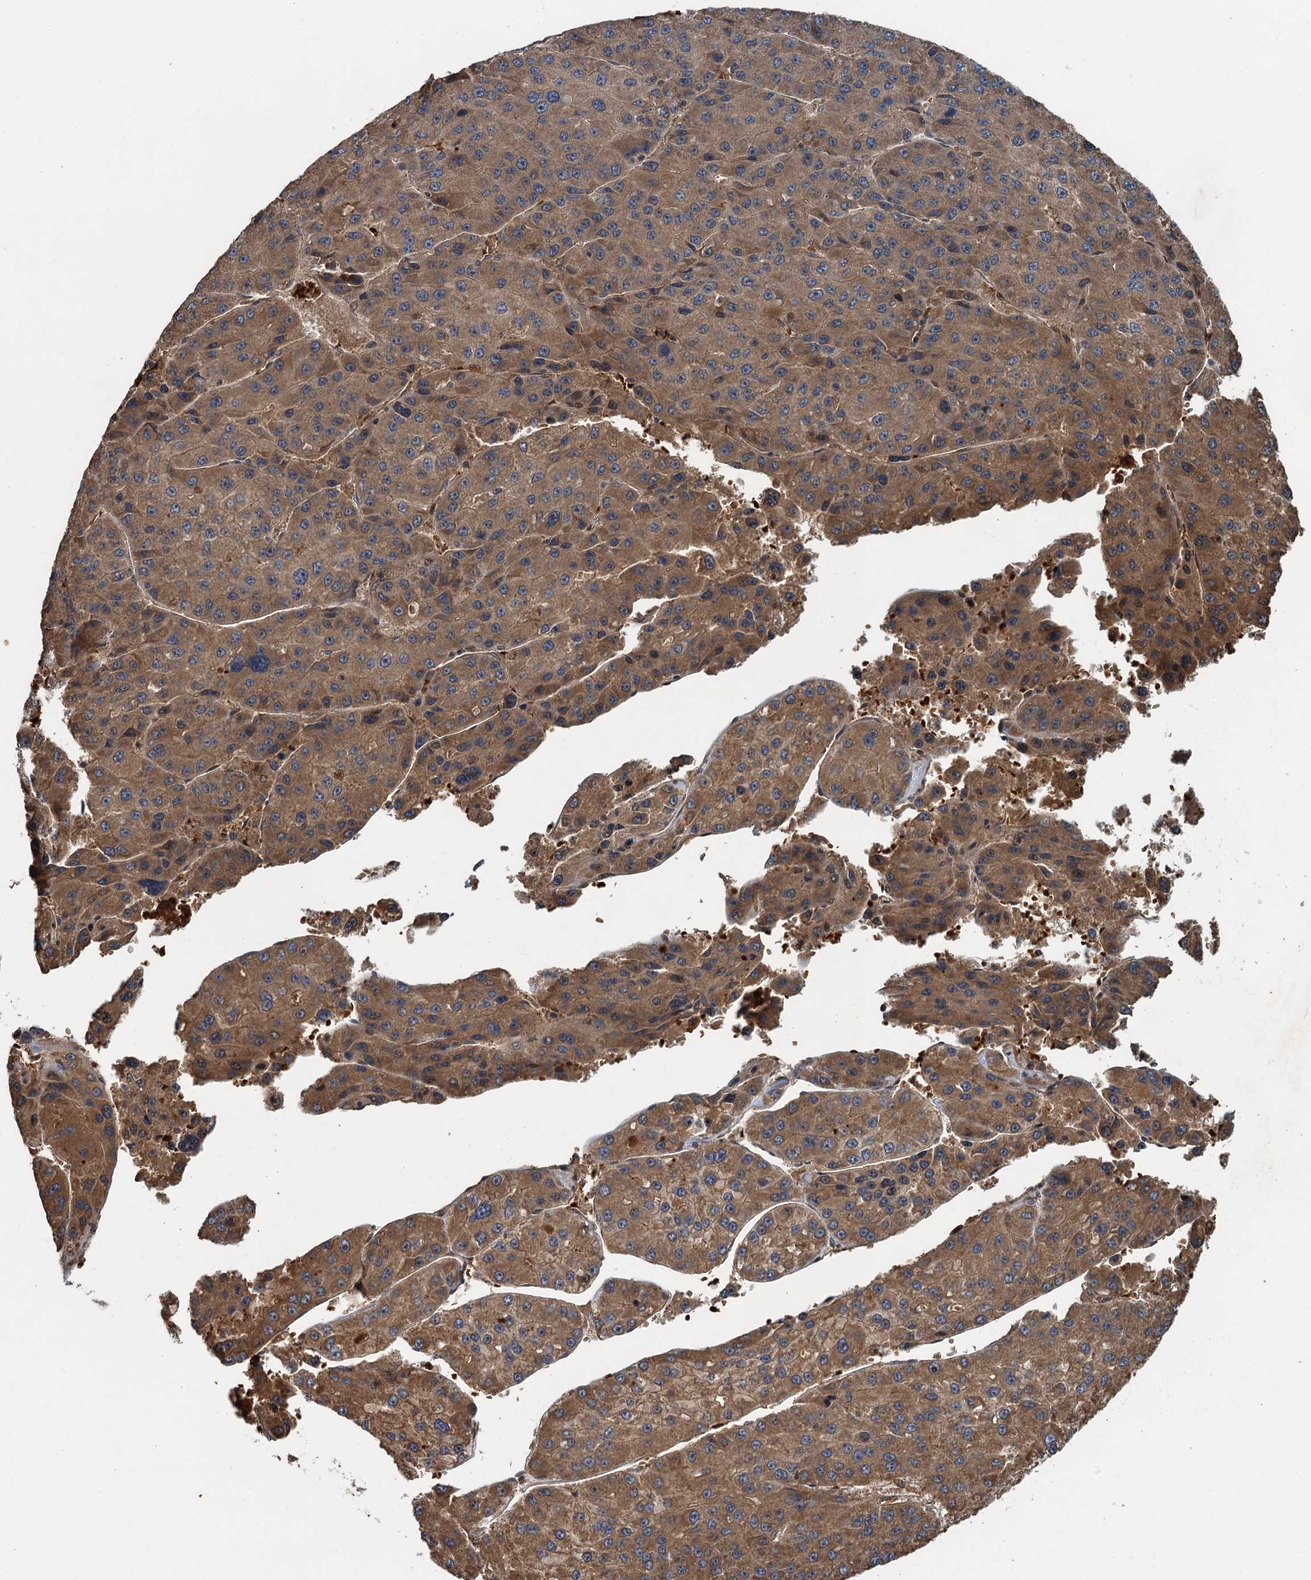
{"staining": {"intensity": "moderate", "quantity": ">75%", "location": "cytoplasmic/membranous"}, "tissue": "liver cancer", "cell_type": "Tumor cells", "image_type": "cancer", "snomed": [{"axis": "morphology", "description": "Carcinoma, Hepatocellular, NOS"}, {"axis": "topography", "description": "Liver"}], "caption": "A medium amount of moderate cytoplasmic/membranous positivity is seen in approximately >75% of tumor cells in hepatocellular carcinoma (liver) tissue. The protein is stained brown, and the nuclei are stained in blue (DAB (3,3'-diaminobenzidine) IHC with brightfield microscopy, high magnification).", "gene": "SNX32", "patient": {"sex": "female", "age": 73}}